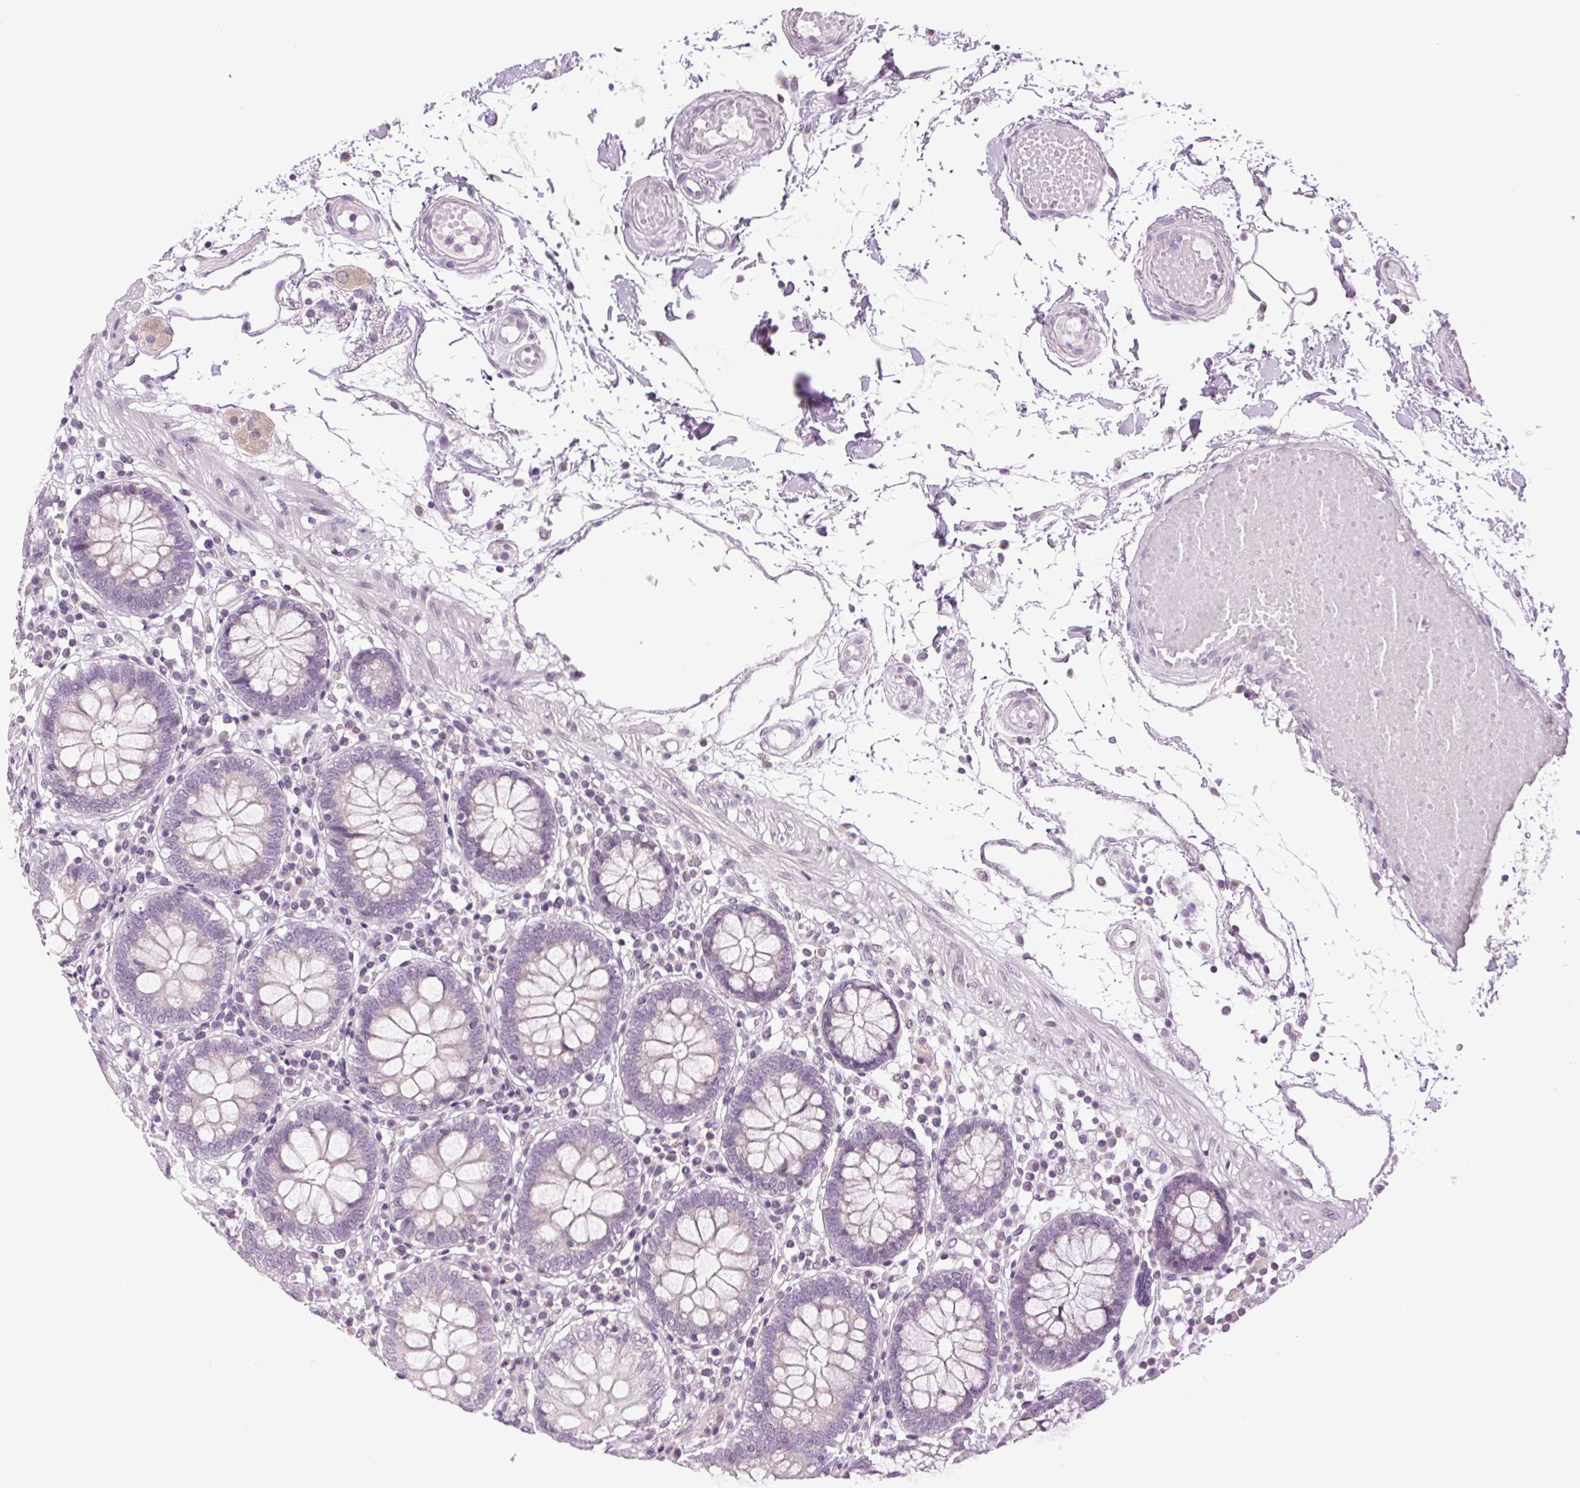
{"staining": {"intensity": "negative", "quantity": "none", "location": "none"}, "tissue": "colon", "cell_type": "Endothelial cells", "image_type": "normal", "snomed": [{"axis": "morphology", "description": "Normal tissue, NOS"}, {"axis": "morphology", "description": "Adenocarcinoma, NOS"}, {"axis": "topography", "description": "Colon"}], "caption": "High power microscopy micrograph of an immunohistochemistry (IHC) image of normal colon, revealing no significant positivity in endothelial cells. (Brightfield microscopy of DAB IHC at high magnification).", "gene": "SMIM13", "patient": {"sex": "male", "age": 83}}